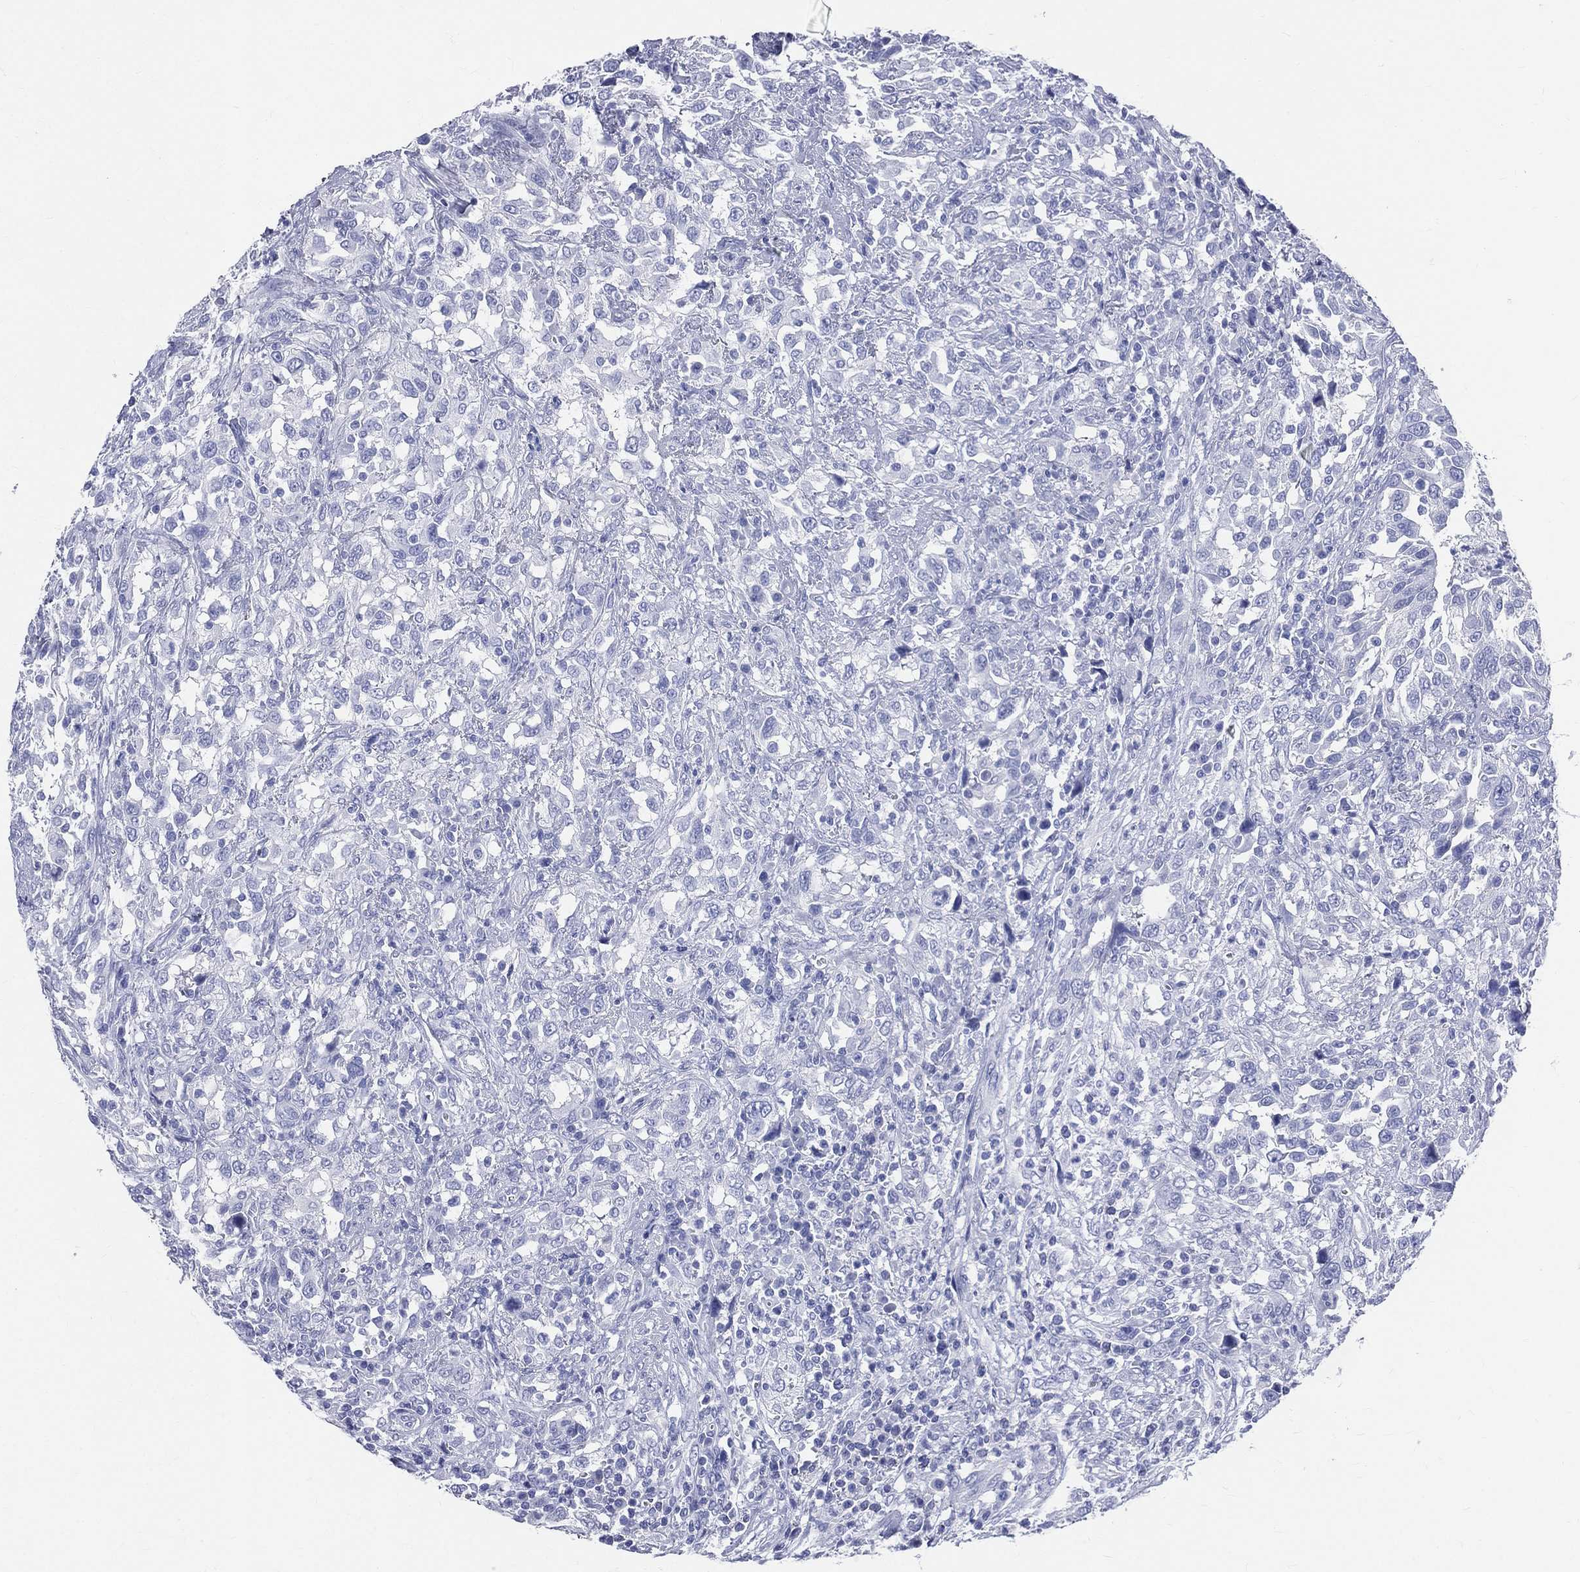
{"staining": {"intensity": "negative", "quantity": "none", "location": "none"}, "tissue": "urothelial cancer", "cell_type": "Tumor cells", "image_type": "cancer", "snomed": [{"axis": "morphology", "description": "Urothelial carcinoma, NOS"}, {"axis": "morphology", "description": "Urothelial carcinoma, High grade"}, {"axis": "topography", "description": "Urinary bladder"}], "caption": "There is no significant expression in tumor cells of urothelial cancer. (DAB (3,3'-diaminobenzidine) IHC visualized using brightfield microscopy, high magnification).", "gene": "SYP", "patient": {"sex": "female", "age": 64}}